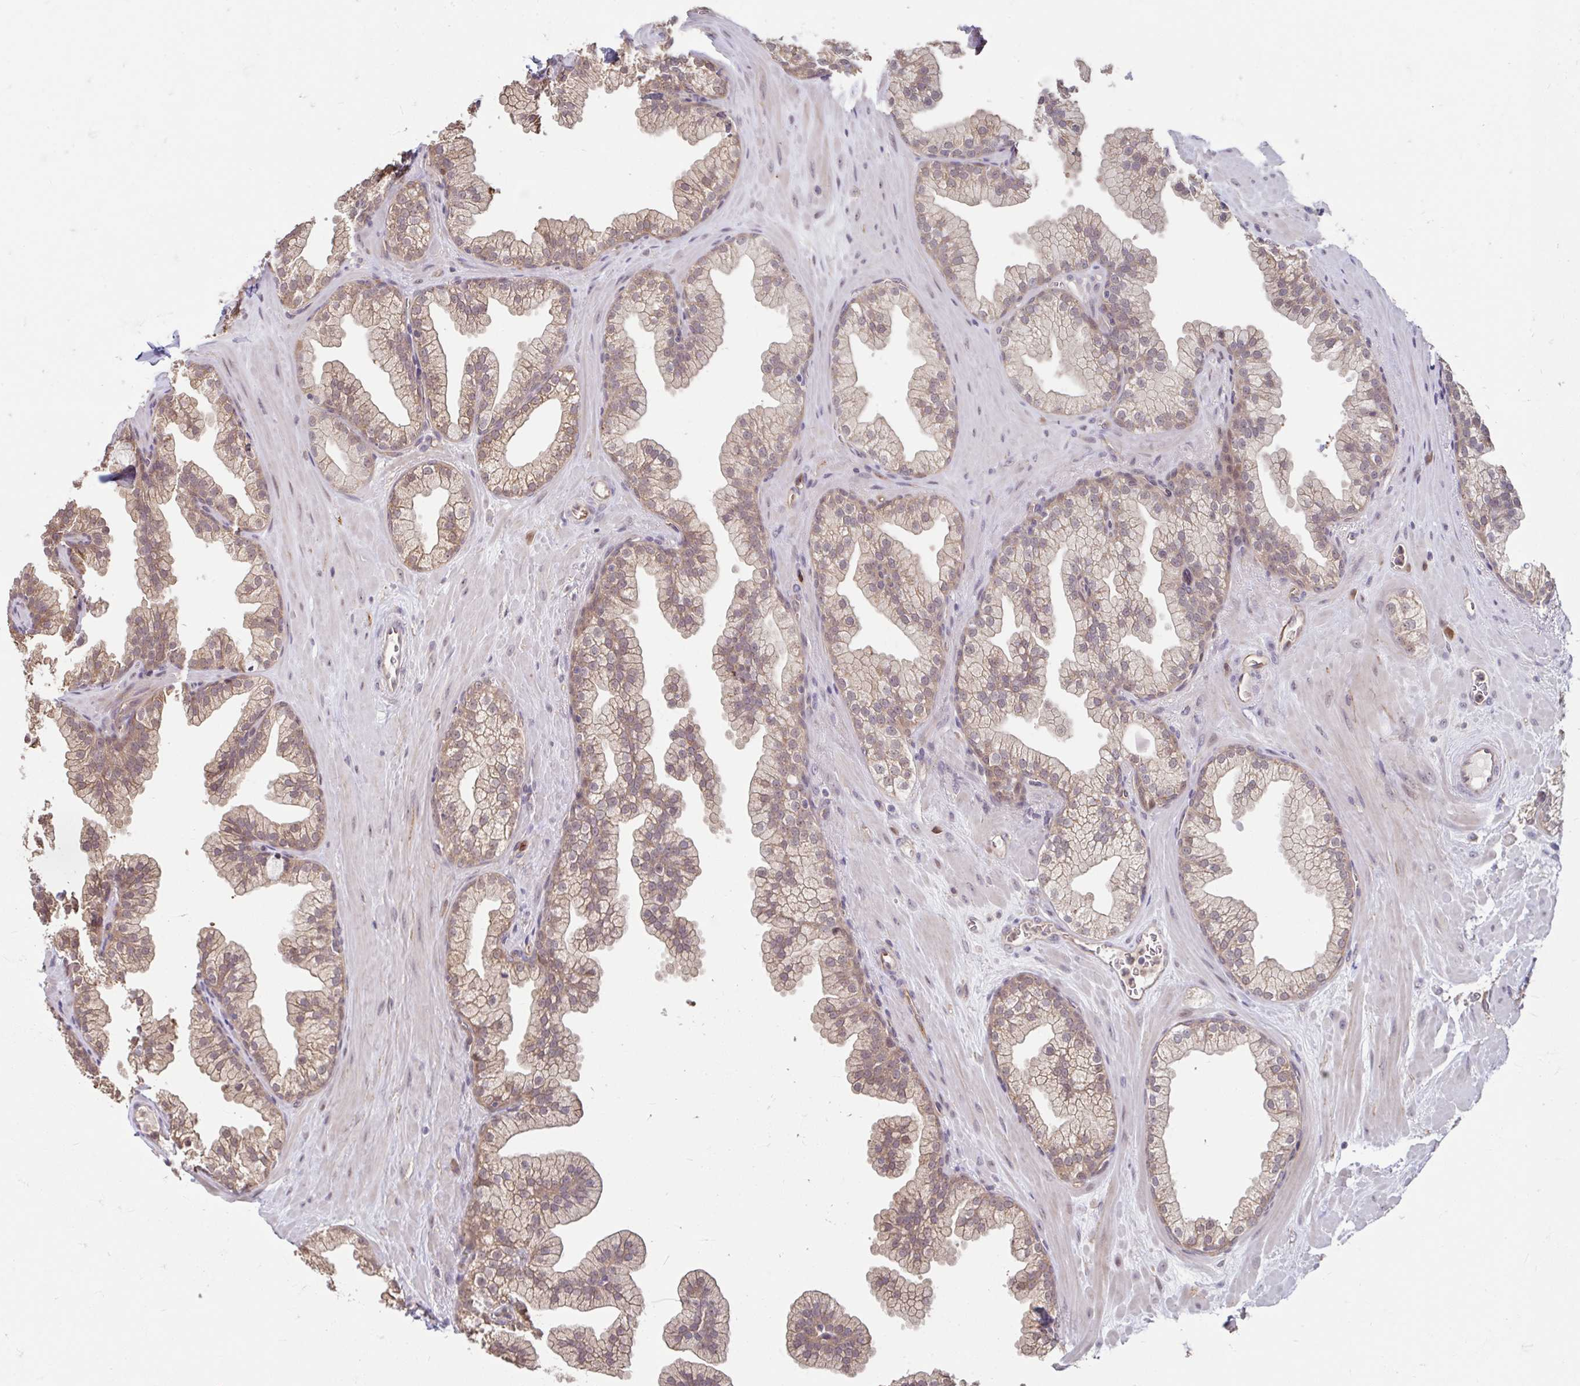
{"staining": {"intensity": "weak", "quantity": "25%-75%", "location": "cytoplasmic/membranous"}, "tissue": "prostate", "cell_type": "Glandular cells", "image_type": "normal", "snomed": [{"axis": "morphology", "description": "Normal tissue, NOS"}, {"axis": "topography", "description": "Prostate"}, {"axis": "topography", "description": "Peripheral nerve tissue"}], "caption": "Glandular cells demonstrate weak cytoplasmic/membranous staining in about 25%-75% of cells in unremarkable prostate. (DAB (3,3'-diaminobenzidine) IHC with brightfield microscopy, high magnification).", "gene": "STYXL1", "patient": {"sex": "male", "age": 61}}